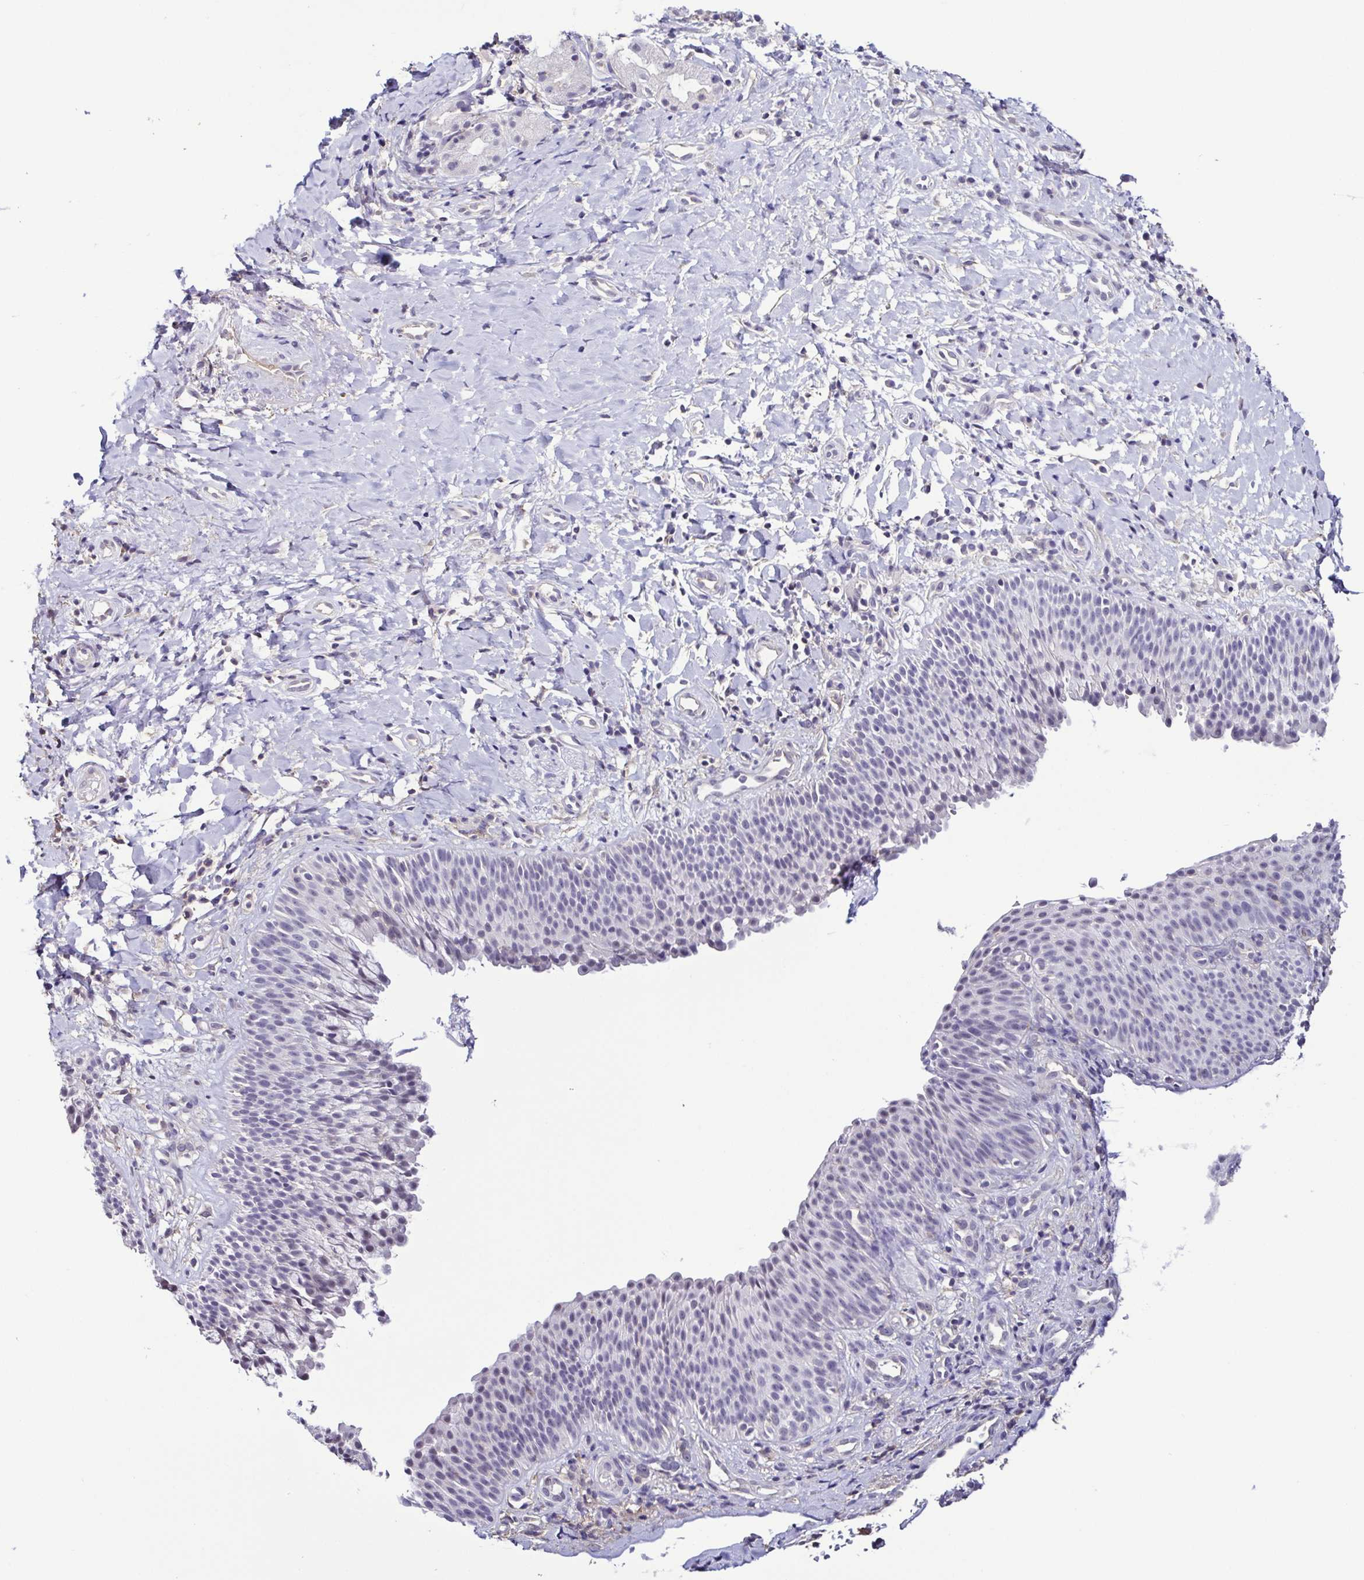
{"staining": {"intensity": "negative", "quantity": "none", "location": "none"}, "tissue": "nasopharynx", "cell_type": "Respiratory epithelial cells", "image_type": "normal", "snomed": [{"axis": "morphology", "description": "Normal tissue, NOS"}, {"axis": "morphology", "description": "Inflammation, NOS"}, {"axis": "topography", "description": "Nasopharynx"}], "caption": "IHC micrograph of unremarkable nasopharynx: human nasopharynx stained with DAB exhibits no significant protein expression in respiratory epithelial cells.", "gene": "TNNT2", "patient": {"sex": "male", "age": 54}}